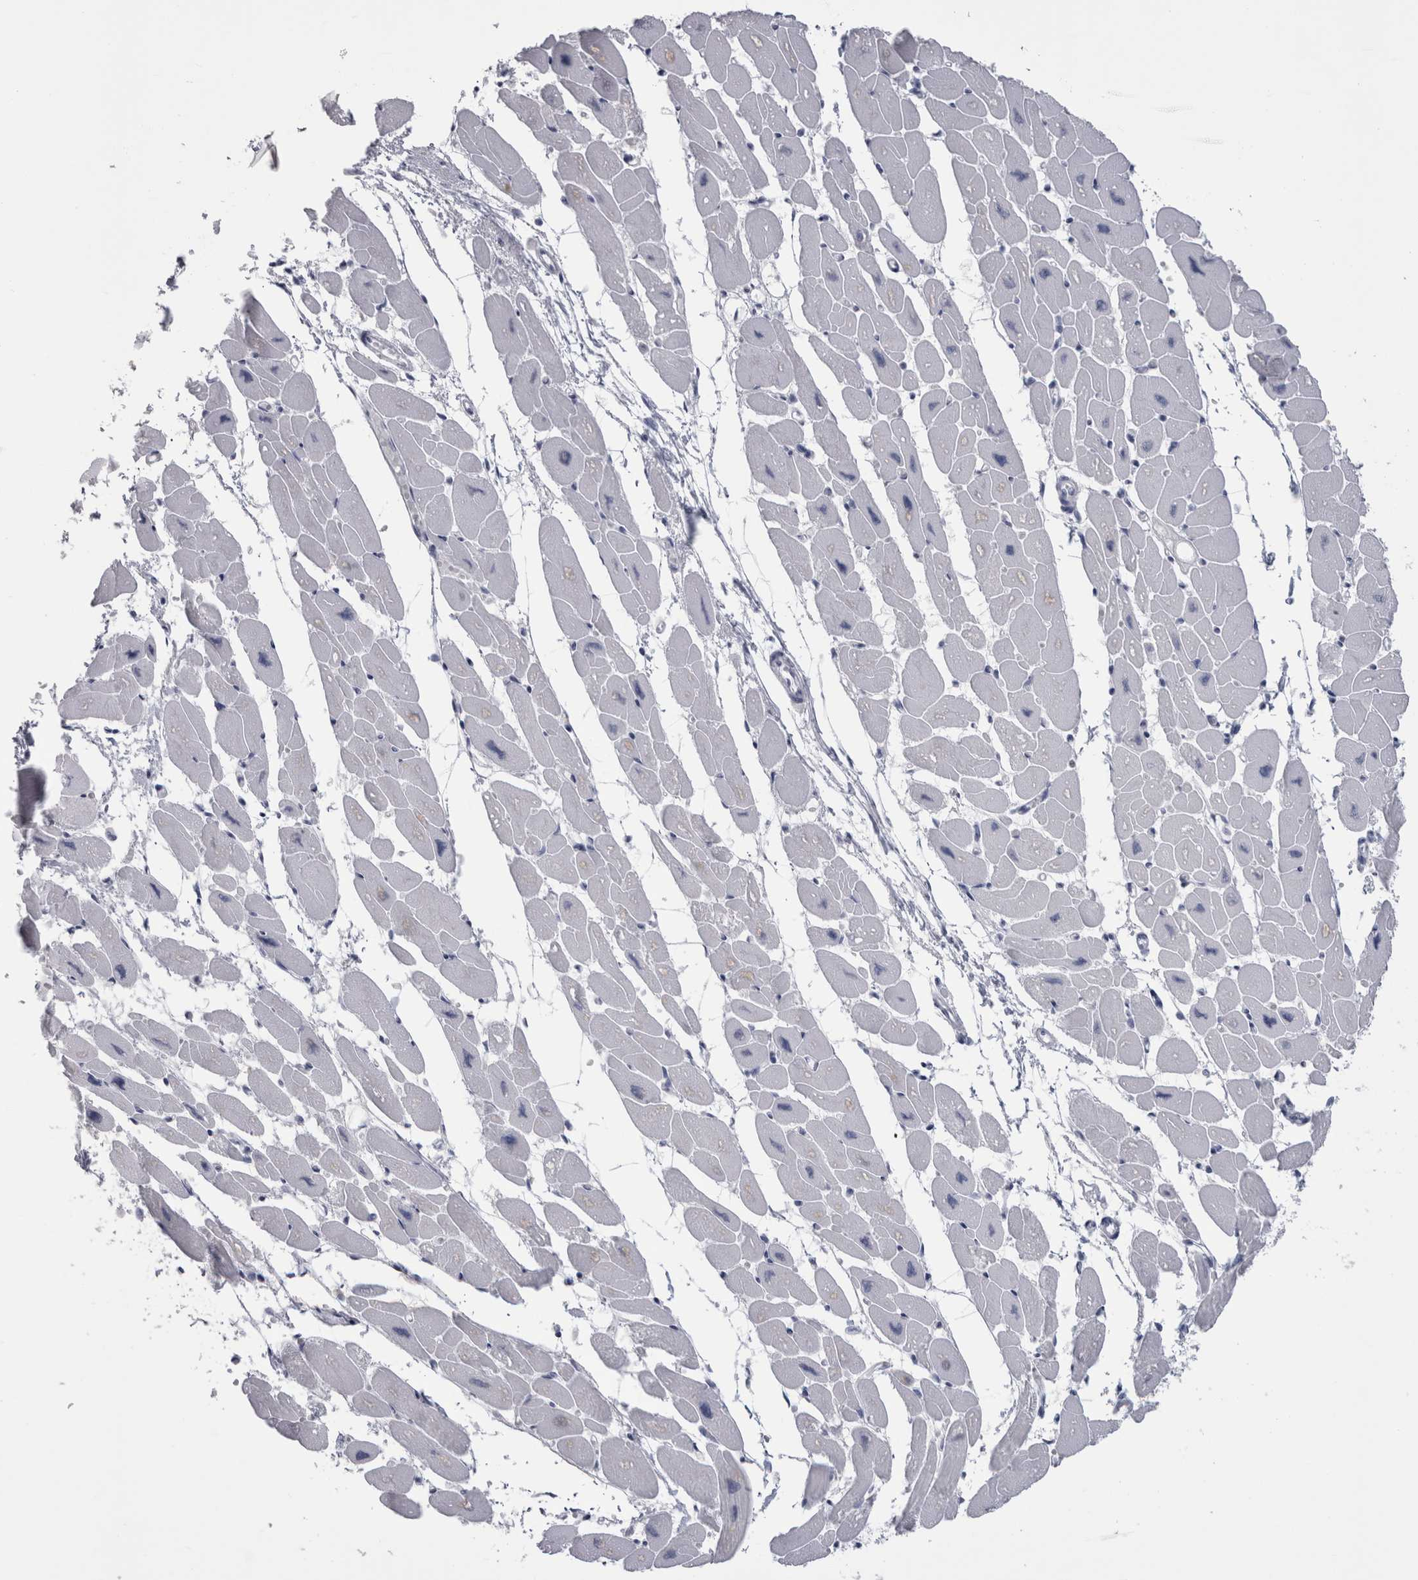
{"staining": {"intensity": "negative", "quantity": "none", "location": "none"}, "tissue": "heart muscle", "cell_type": "Cardiomyocytes", "image_type": "normal", "snomed": [{"axis": "morphology", "description": "Normal tissue, NOS"}, {"axis": "topography", "description": "Heart"}], "caption": "Image shows no protein staining in cardiomyocytes of normal heart muscle.", "gene": "PTH", "patient": {"sex": "female", "age": 54}}